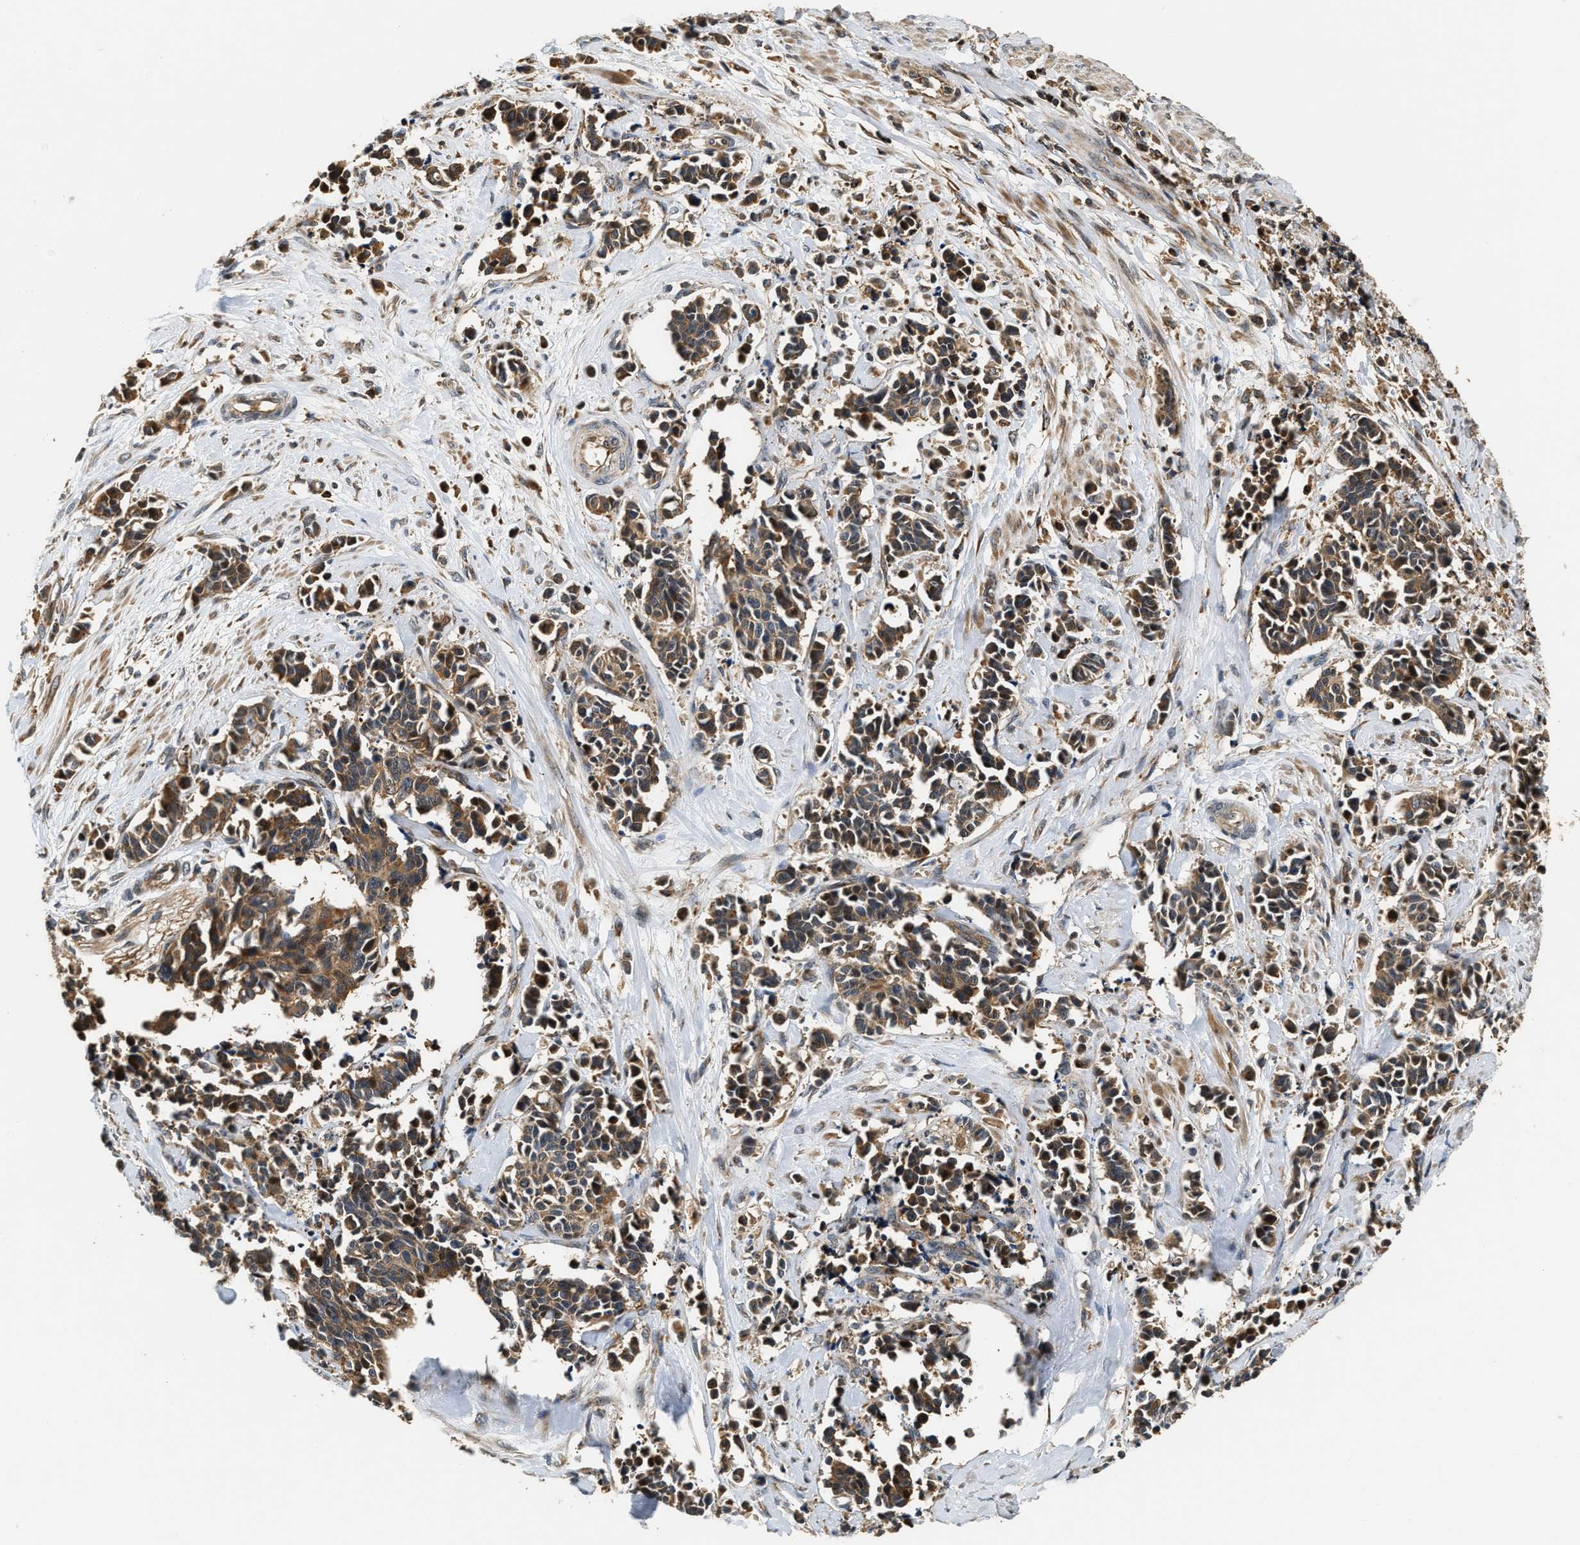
{"staining": {"intensity": "moderate", "quantity": ">75%", "location": "cytoplasmic/membranous"}, "tissue": "cervical cancer", "cell_type": "Tumor cells", "image_type": "cancer", "snomed": [{"axis": "morphology", "description": "Squamous cell carcinoma, NOS"}, {"axis": "topography", "description": "Cervix"}], "caption": "A high-resolution image shows IHC staining of cervical cancer, which displays moderate cytoplasmic/membranous positivity in approximately >75% of tumor cells.", "gene": "SNX5", "patient": {"sex": "female", "age": 35}}